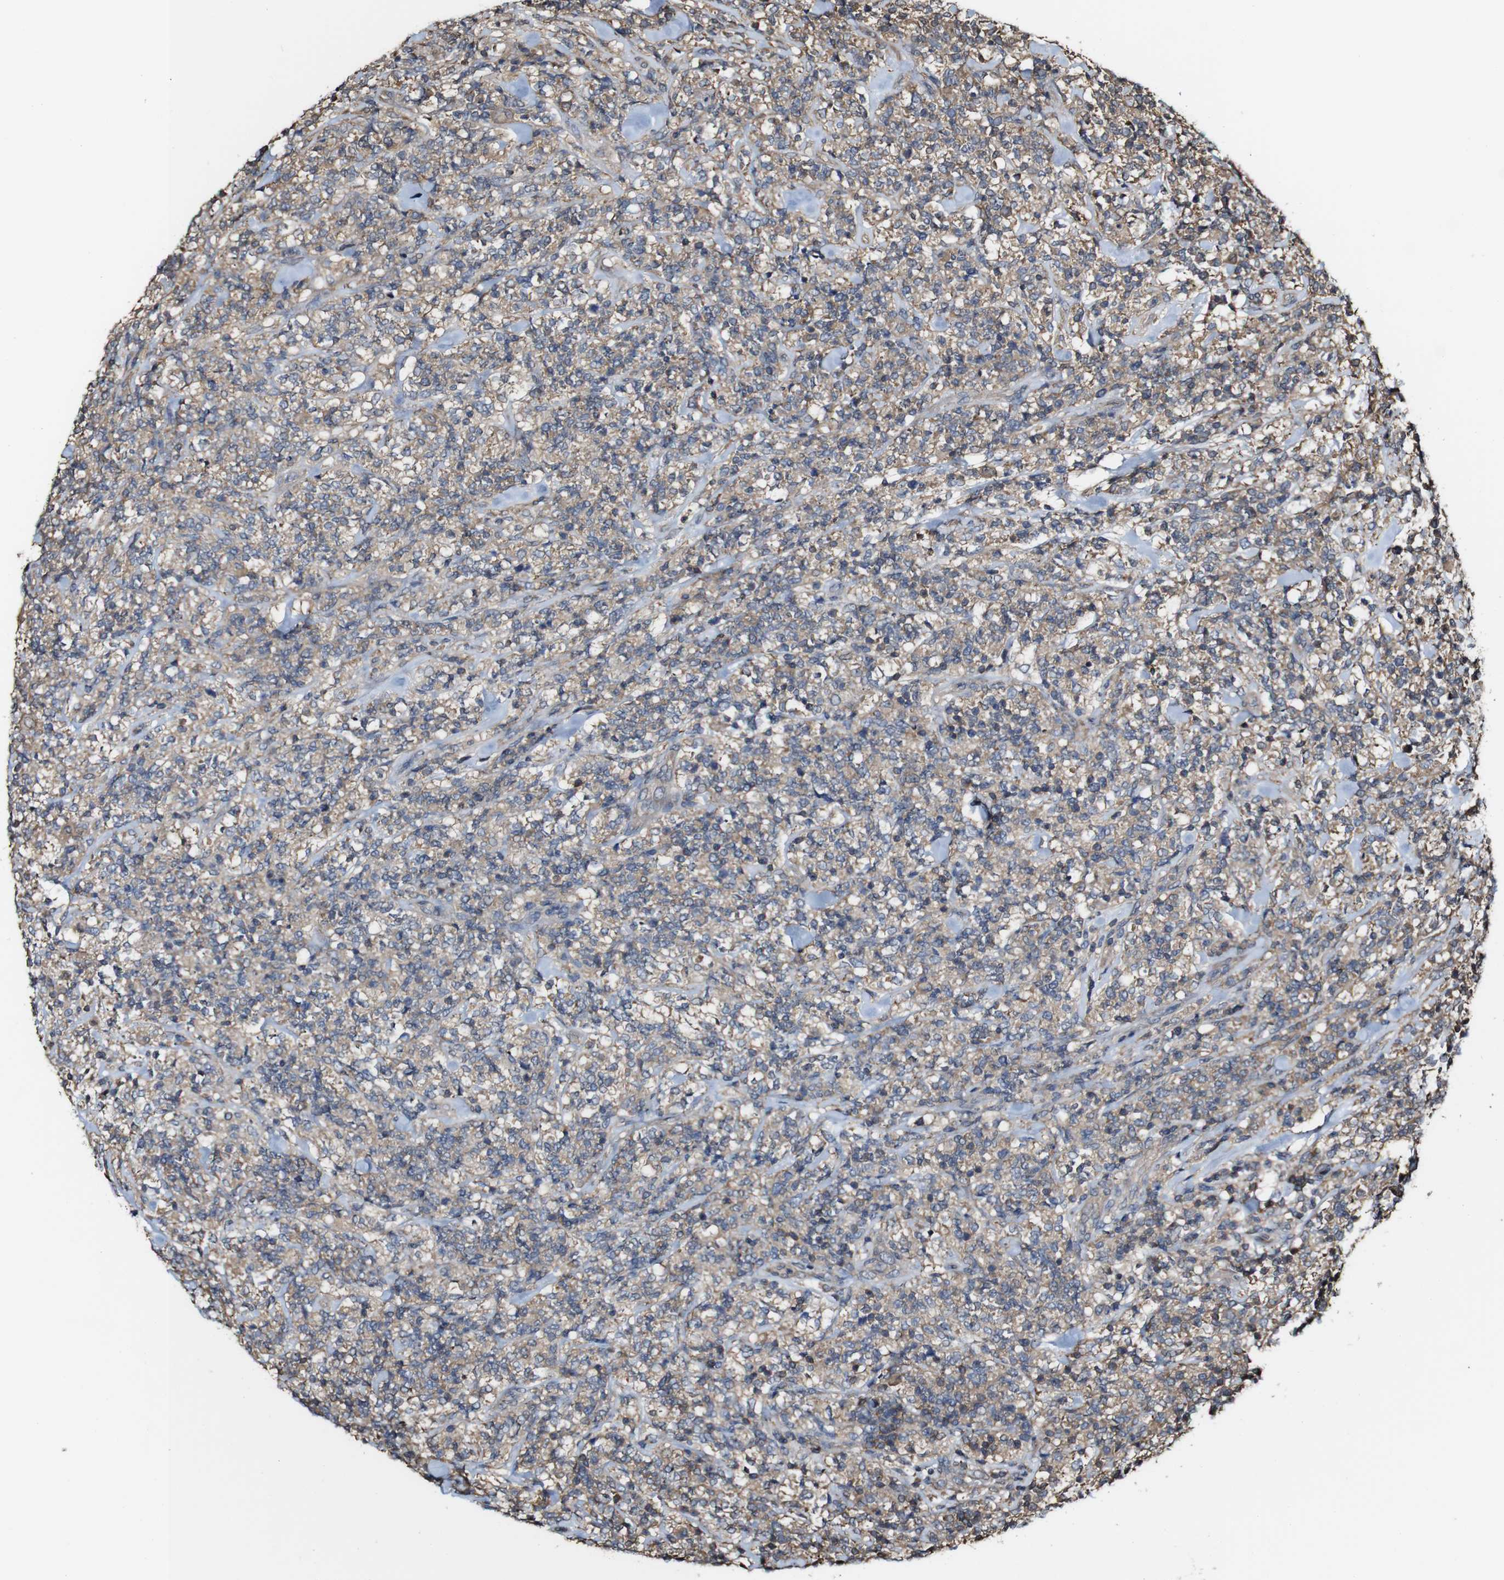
{"staining": {"intensity": "weak", "quantity": ">75%", "location": "cytoplasmic/membranous"}, "tissue": "lymphoma", "cell_type": "Tumor cells", "image_type": "cancer", "snomed": [{"axis": "morphology", "description": "Malignant lymphoma, non-Hodgkin's type, High grade"}, {"axis": "topography", "description": "Soft tissue"}], "caption": "Malignant lymphoma, non-Hodgkin's type (high-grade) stained for a protein (brown) displays weak cytoplasmic/membranous positive staining in approximately >75% of tumor cells.", "gene": "PTPRR", "patient": {"sex": "male", "age": 18}}